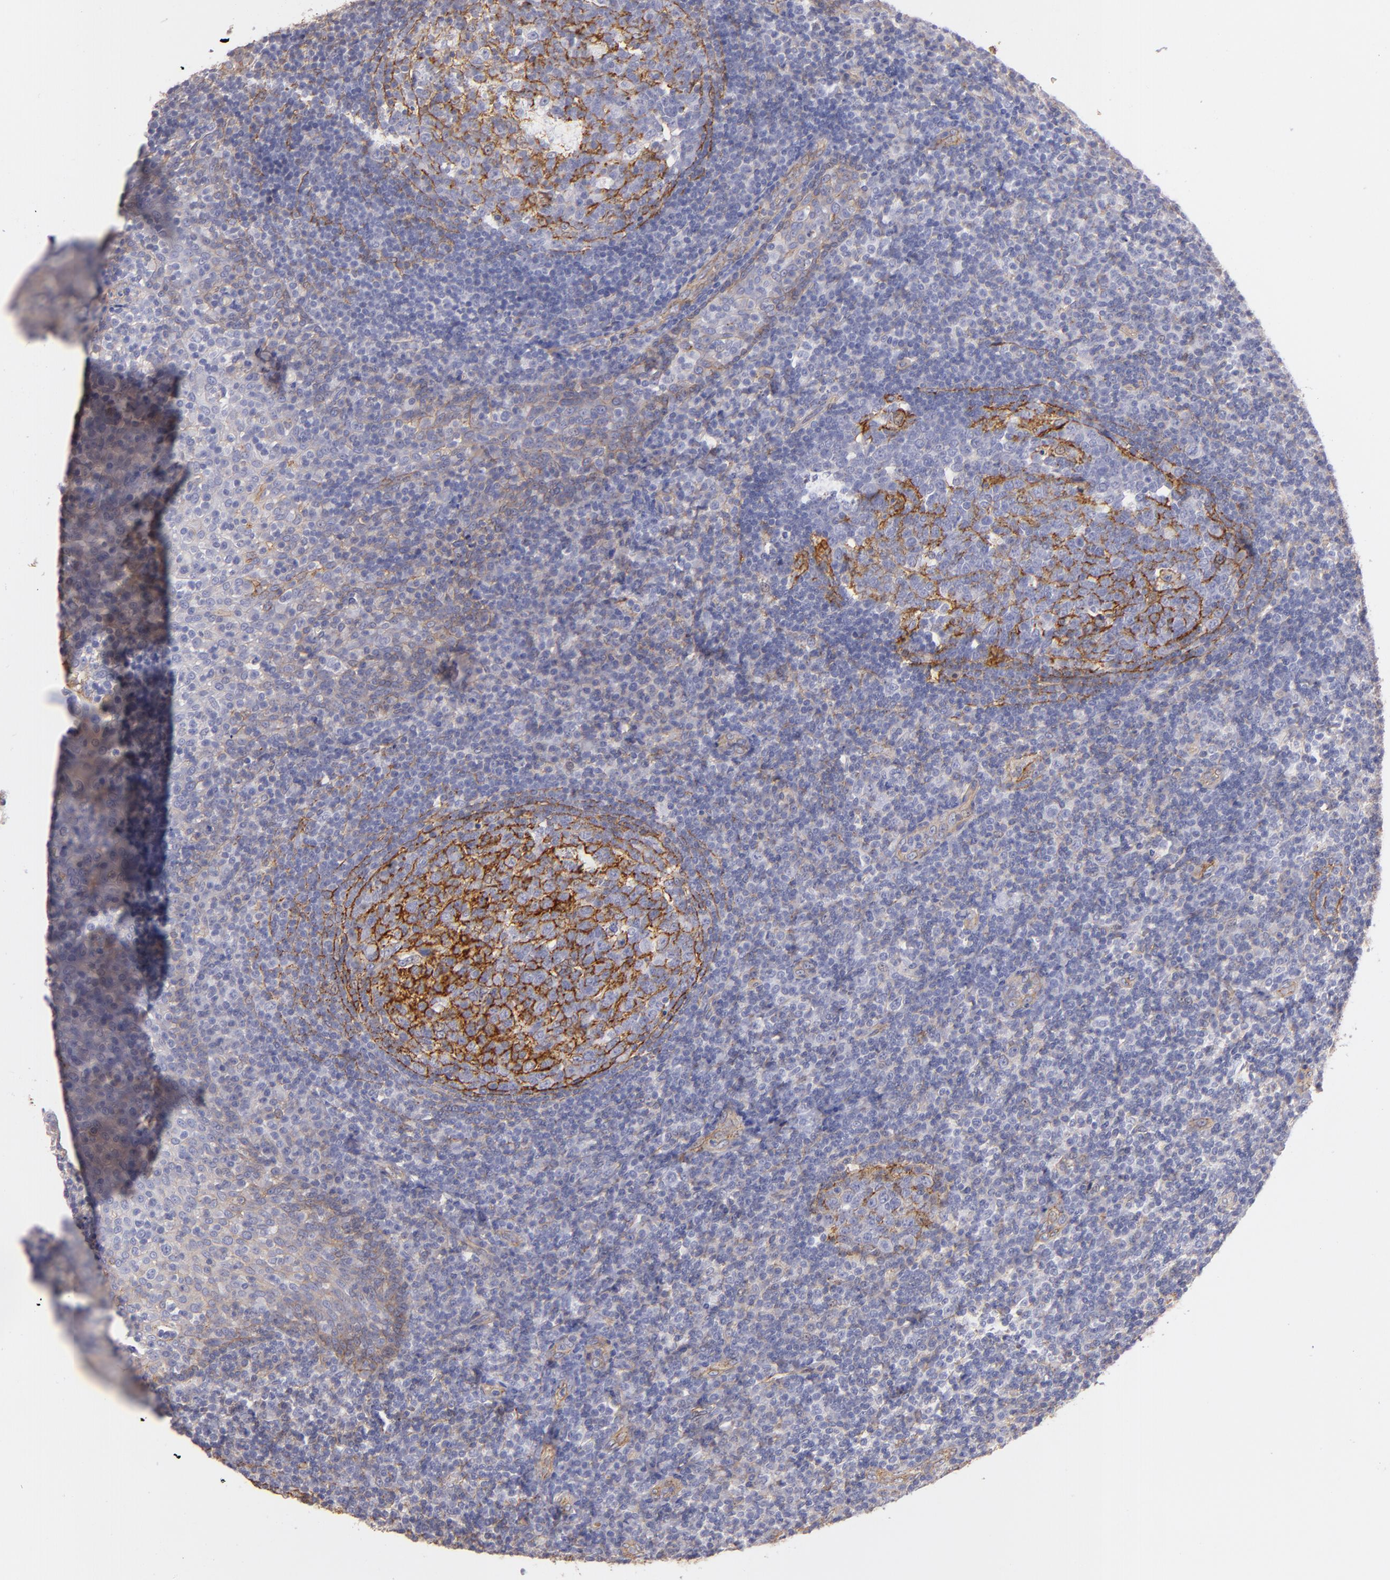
{"staining": {"intensity": "moderate", "quantity": "25%-75%", "location": "cytoplasmic/membranous"}, "tissue": "tonsil", "cell_type": "Germinal center cells", "image_type": "normal", "snomed": [{"axis": "morphology", "description": "Normal tissue, NOS"}, {"axis": "topography", "description": "Tonsil"}], "caption": "Brown immunohistochemical staining in unremarkable tonsil displays moderate cytoplasmic/membranous positivity in approximately 25%-75% of germinal center cells.", "gene": "CD151", "patient": {"sex": "female", "age": 40}}